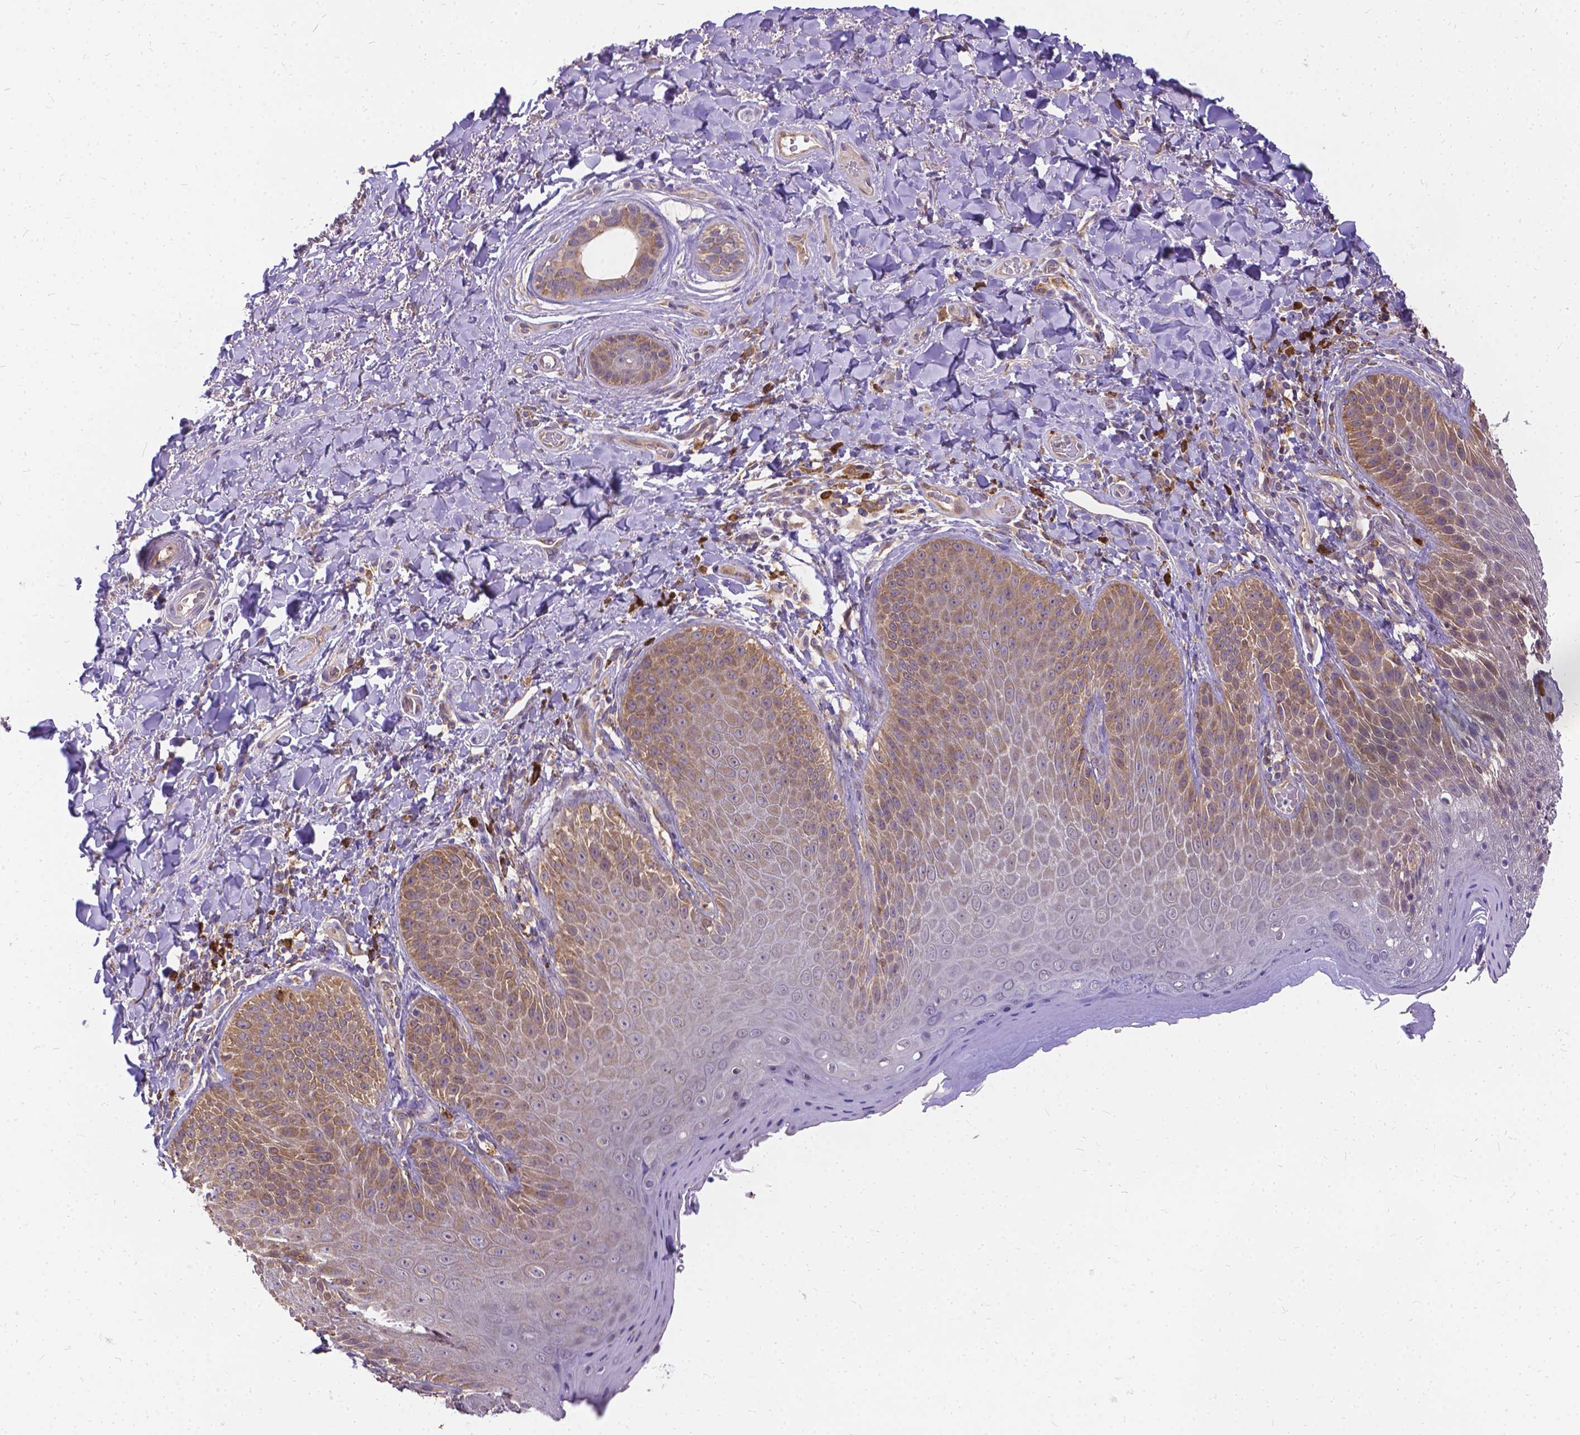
{"staining": {"intensity": "moderate", "quantity": "25%-75%", "location": "cytoplasmic/membranous"}, "tissue": "skin", "cell_type": "Epidermal cells", "image_type": "normal", "snomed": [{"axis": "morphology", "description": "Normal tissue, NOS"}, {"axis": "topography", "description": "Anal"}], "caption": "Immunohistochemical staining of unremarkable skin displays moderate cytoplasmic/membranous protein positivity in about 25%-75% of epidermal cells.", "gene": "DENND6A", "patient": {"sex": "male", "age": 53}}